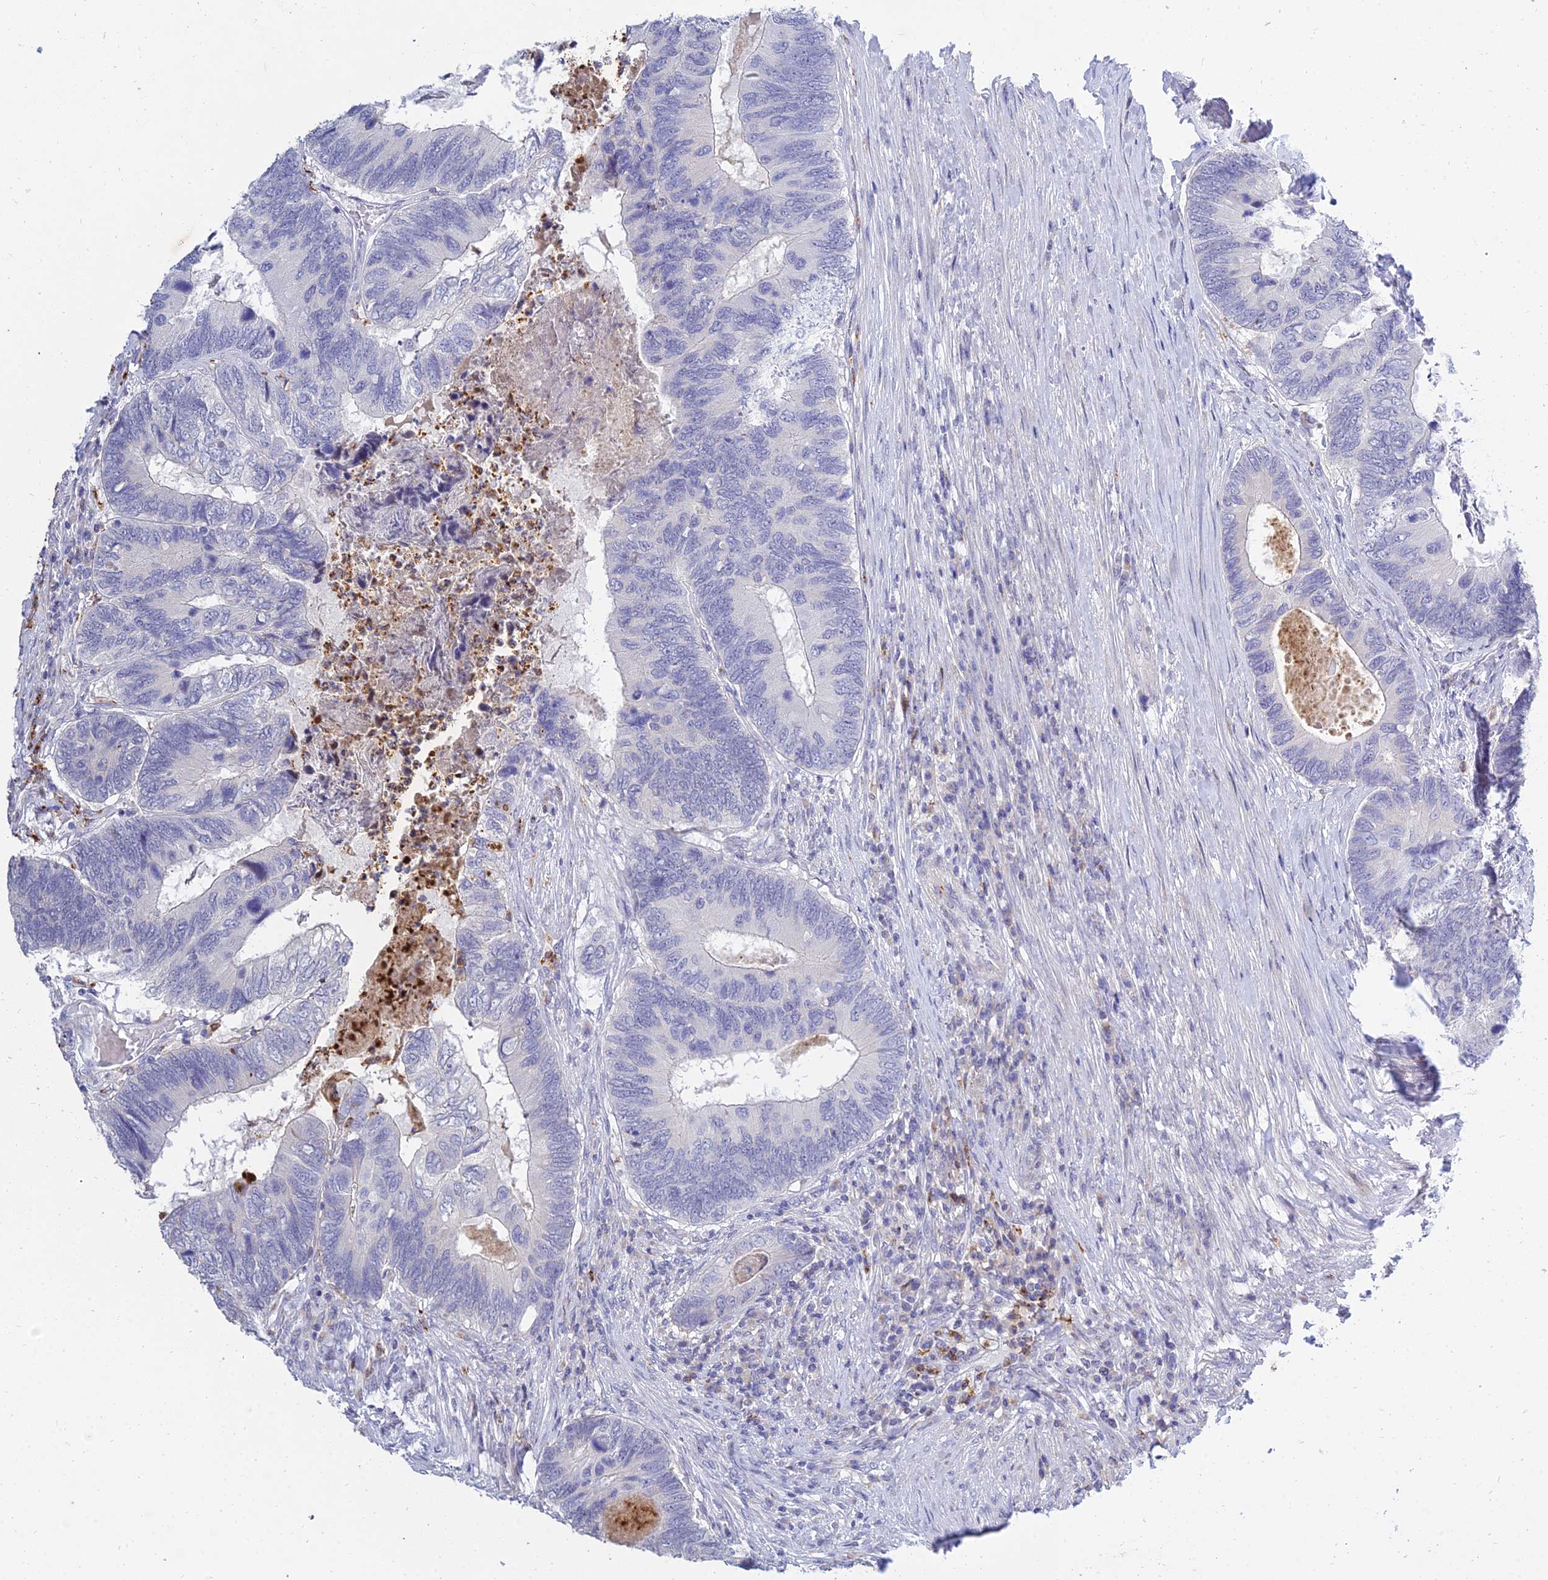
{"staining": {"intensity": "negative", "quantity": "none", "location": "none"}, "tissue": "colorectal cancer", "cell_type": "Tumor cells", "image_type": "cancer", "snomed": [{"axis": "morphology", "description": "Adenocarcinoma, NOS"}, {"axis": "topography", "description": "Colon"}], "caption": "The micrograph exhibits no significant staining in tumor cells of colorectal cancer.", "gene": "VWC2L", "patient": {"sex": "female", "age": 67}}